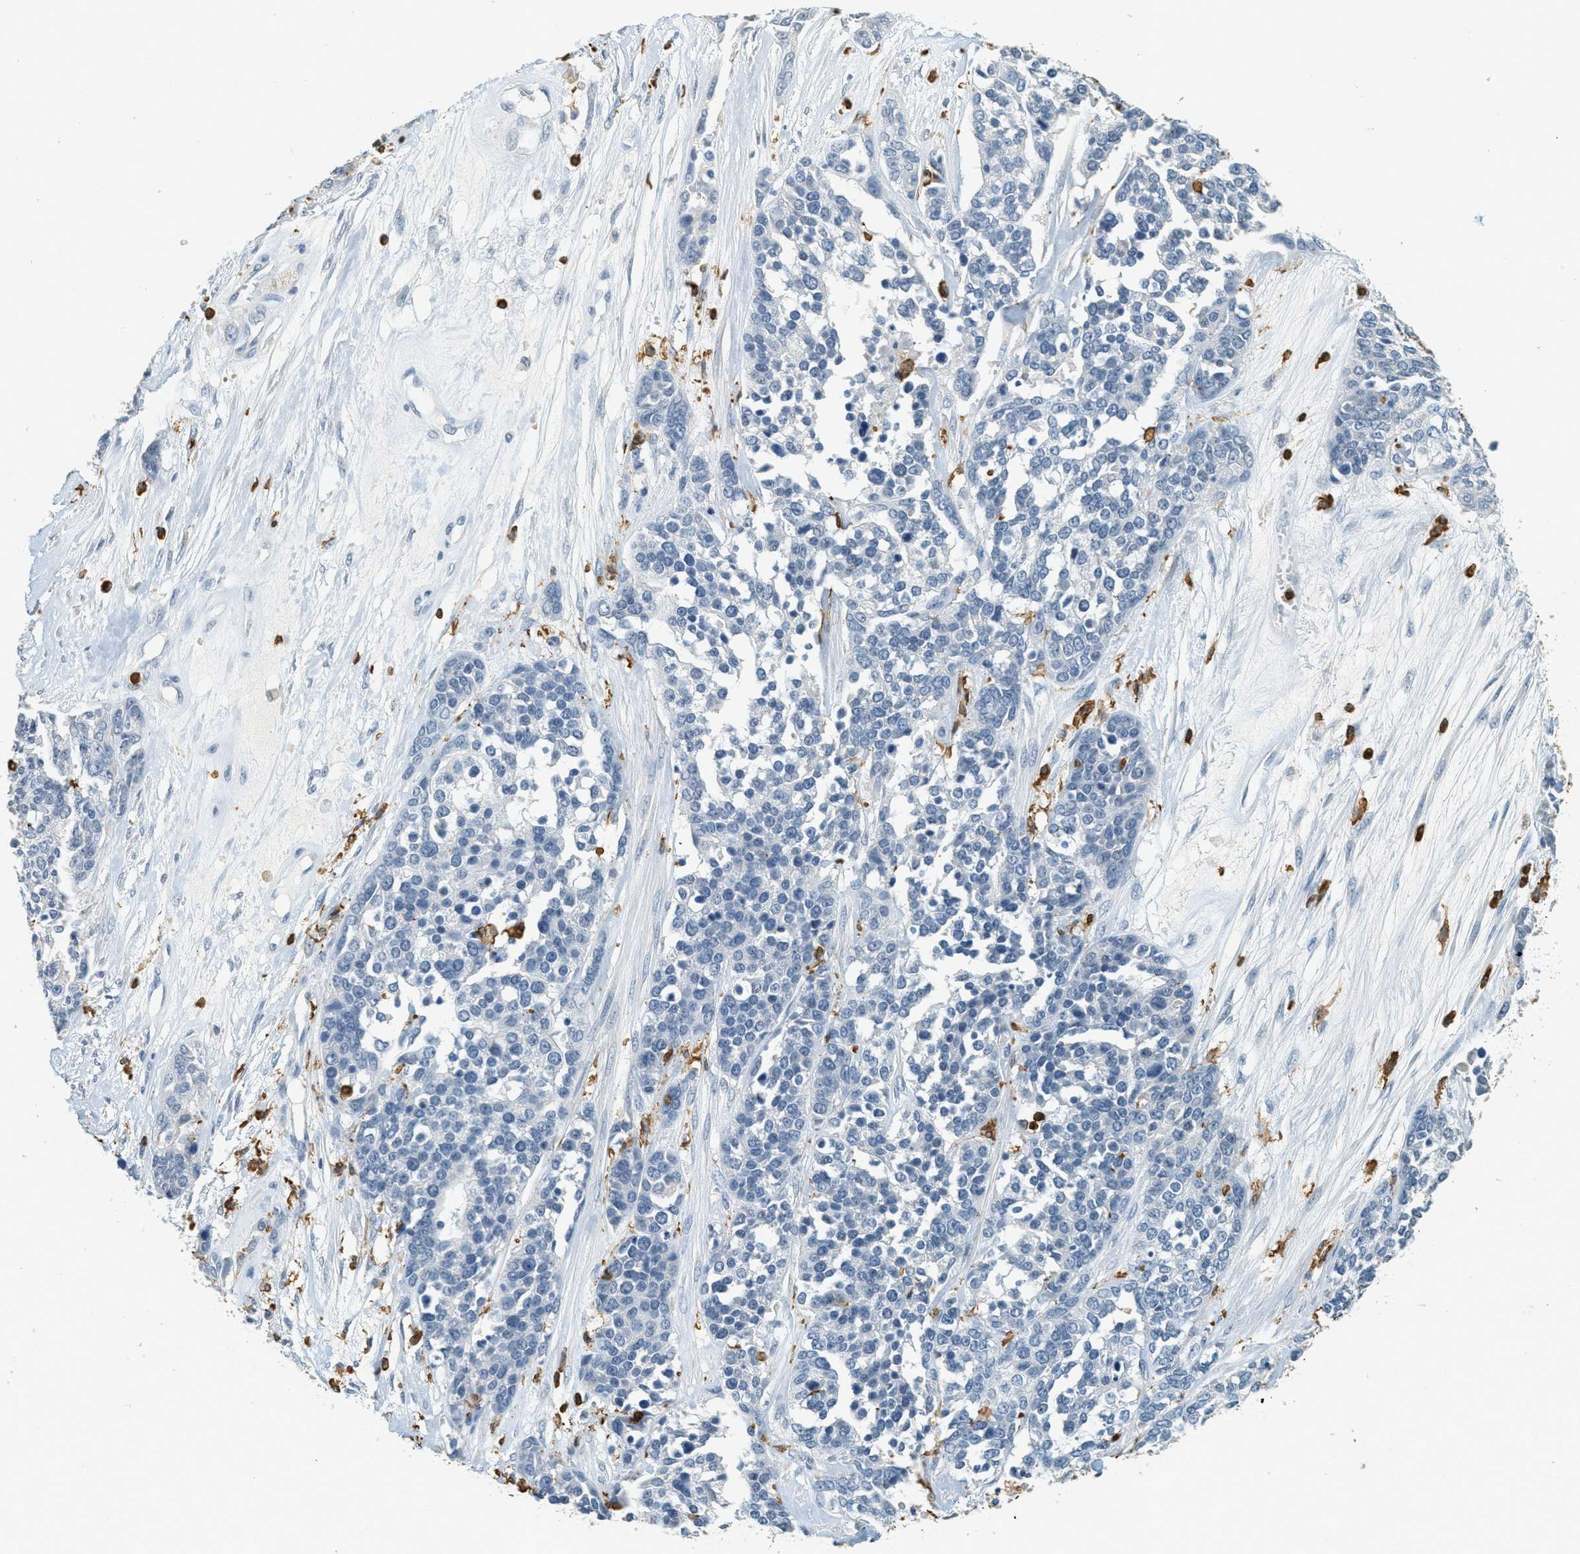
{"staining": {"intensity": "negative", "quantity": "none", "location": "none"}, "tissue": "ovarian cancer", "cell_type": "Tumor cells", "image_type": "cancer", "snomed": [{"axis": "morphology", "description": "Cystadenocarcinoma, serous, NOS"}, {"axis": "topography", "description": "Ovary"}], "caption": "Tumor cells show no significant protein expression in ovarian cancer (serous cystadenocarcinoma).", "gene": "LSP1", "patient": {"sex": "female", "age": 44}}